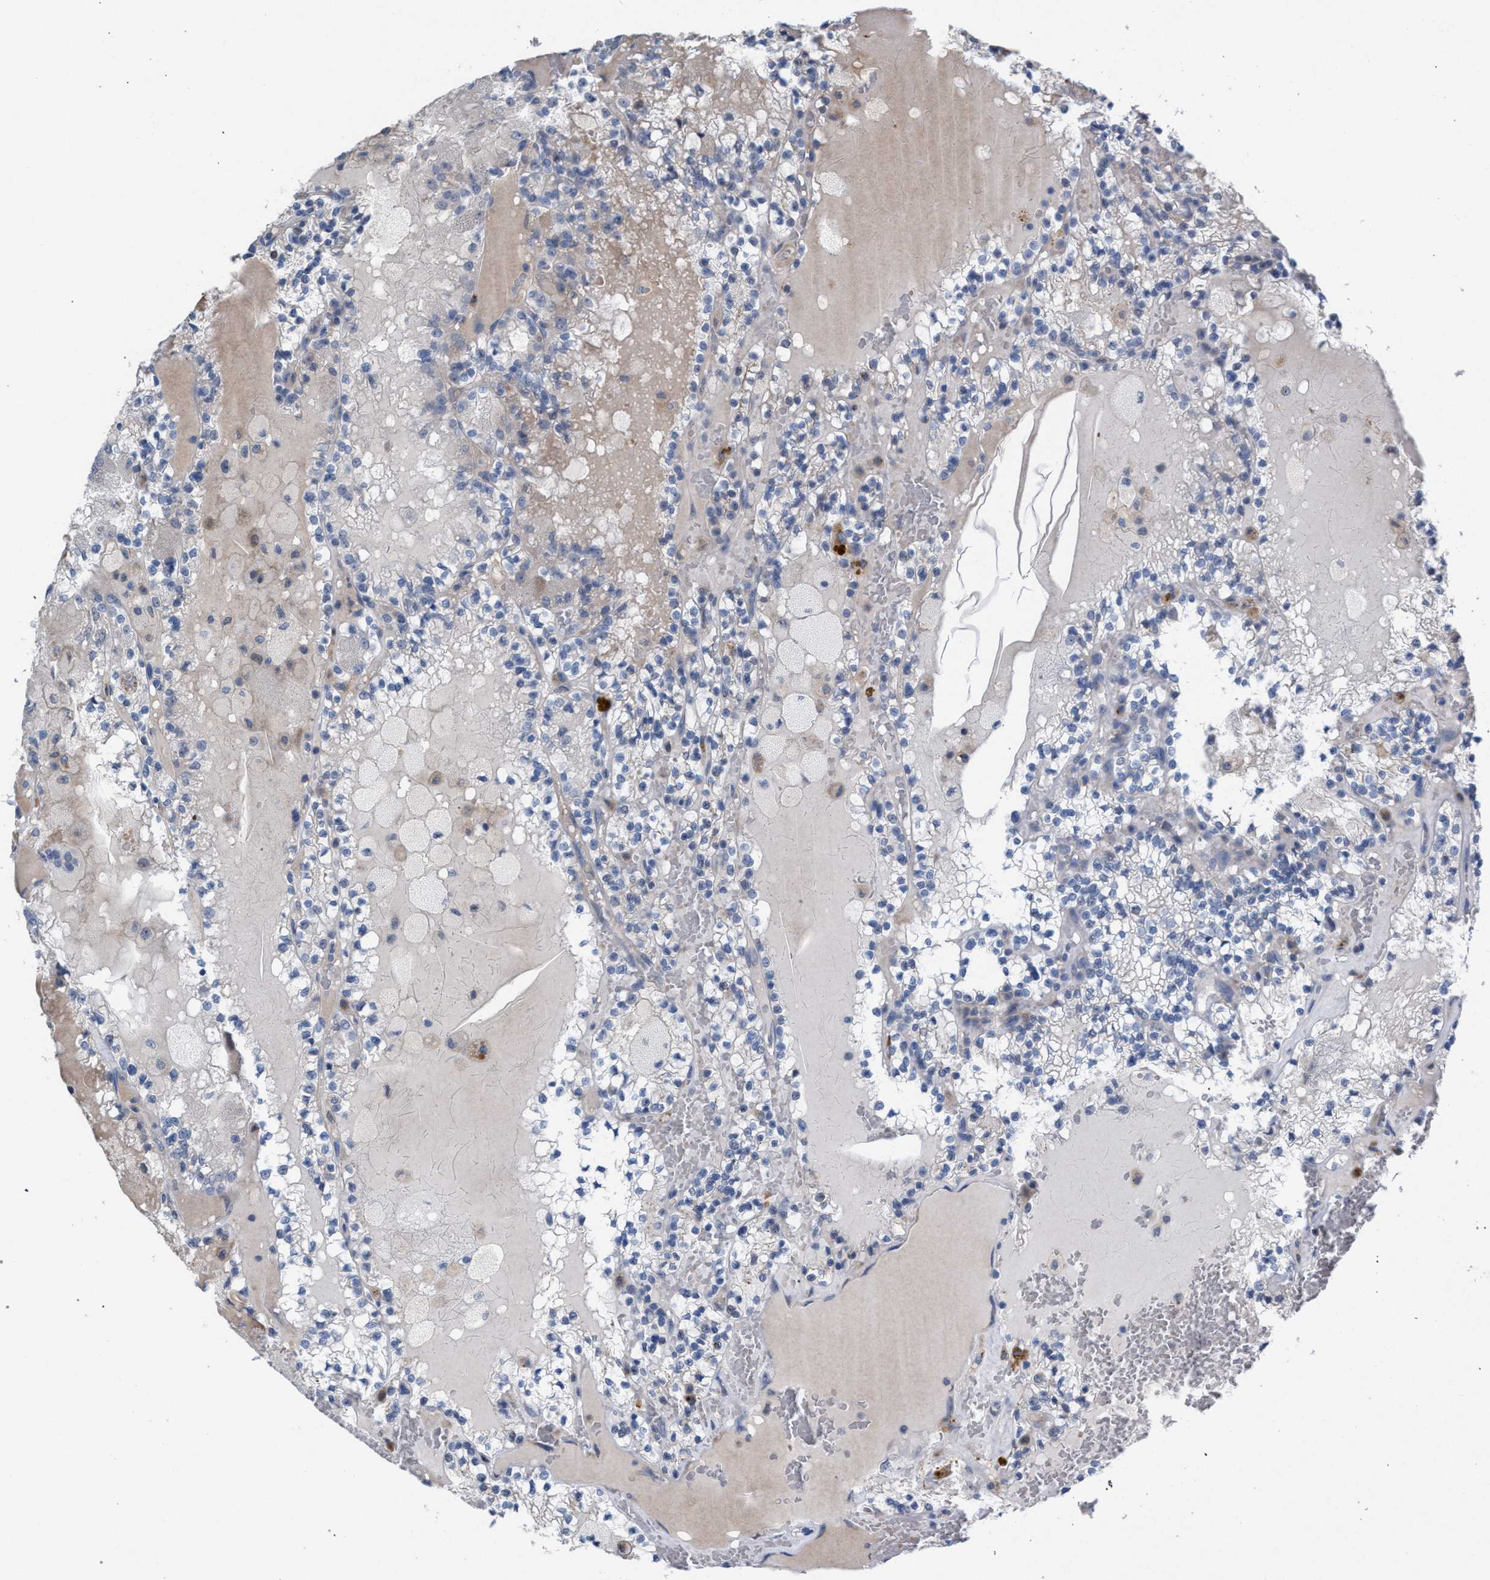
{"staining": {"intensity": "negative", "quantity": "none", "location": "none"}, "tissue": "renal cancer", "cell_type": "Tumor cells", "image_type": "cancer", "snomed": [{"axis": "morphology", "description": "Adenocarcinoma, NOS"}, {"axis": "topography", "description": "Kidney"}], "caption": "Human renal cancer stained for a protein using immunohistochemistry (IHC) demonstrates no staining in tumor cells.", "gene": "RNF135", "patient": {"sex": "female", "age": 56}}